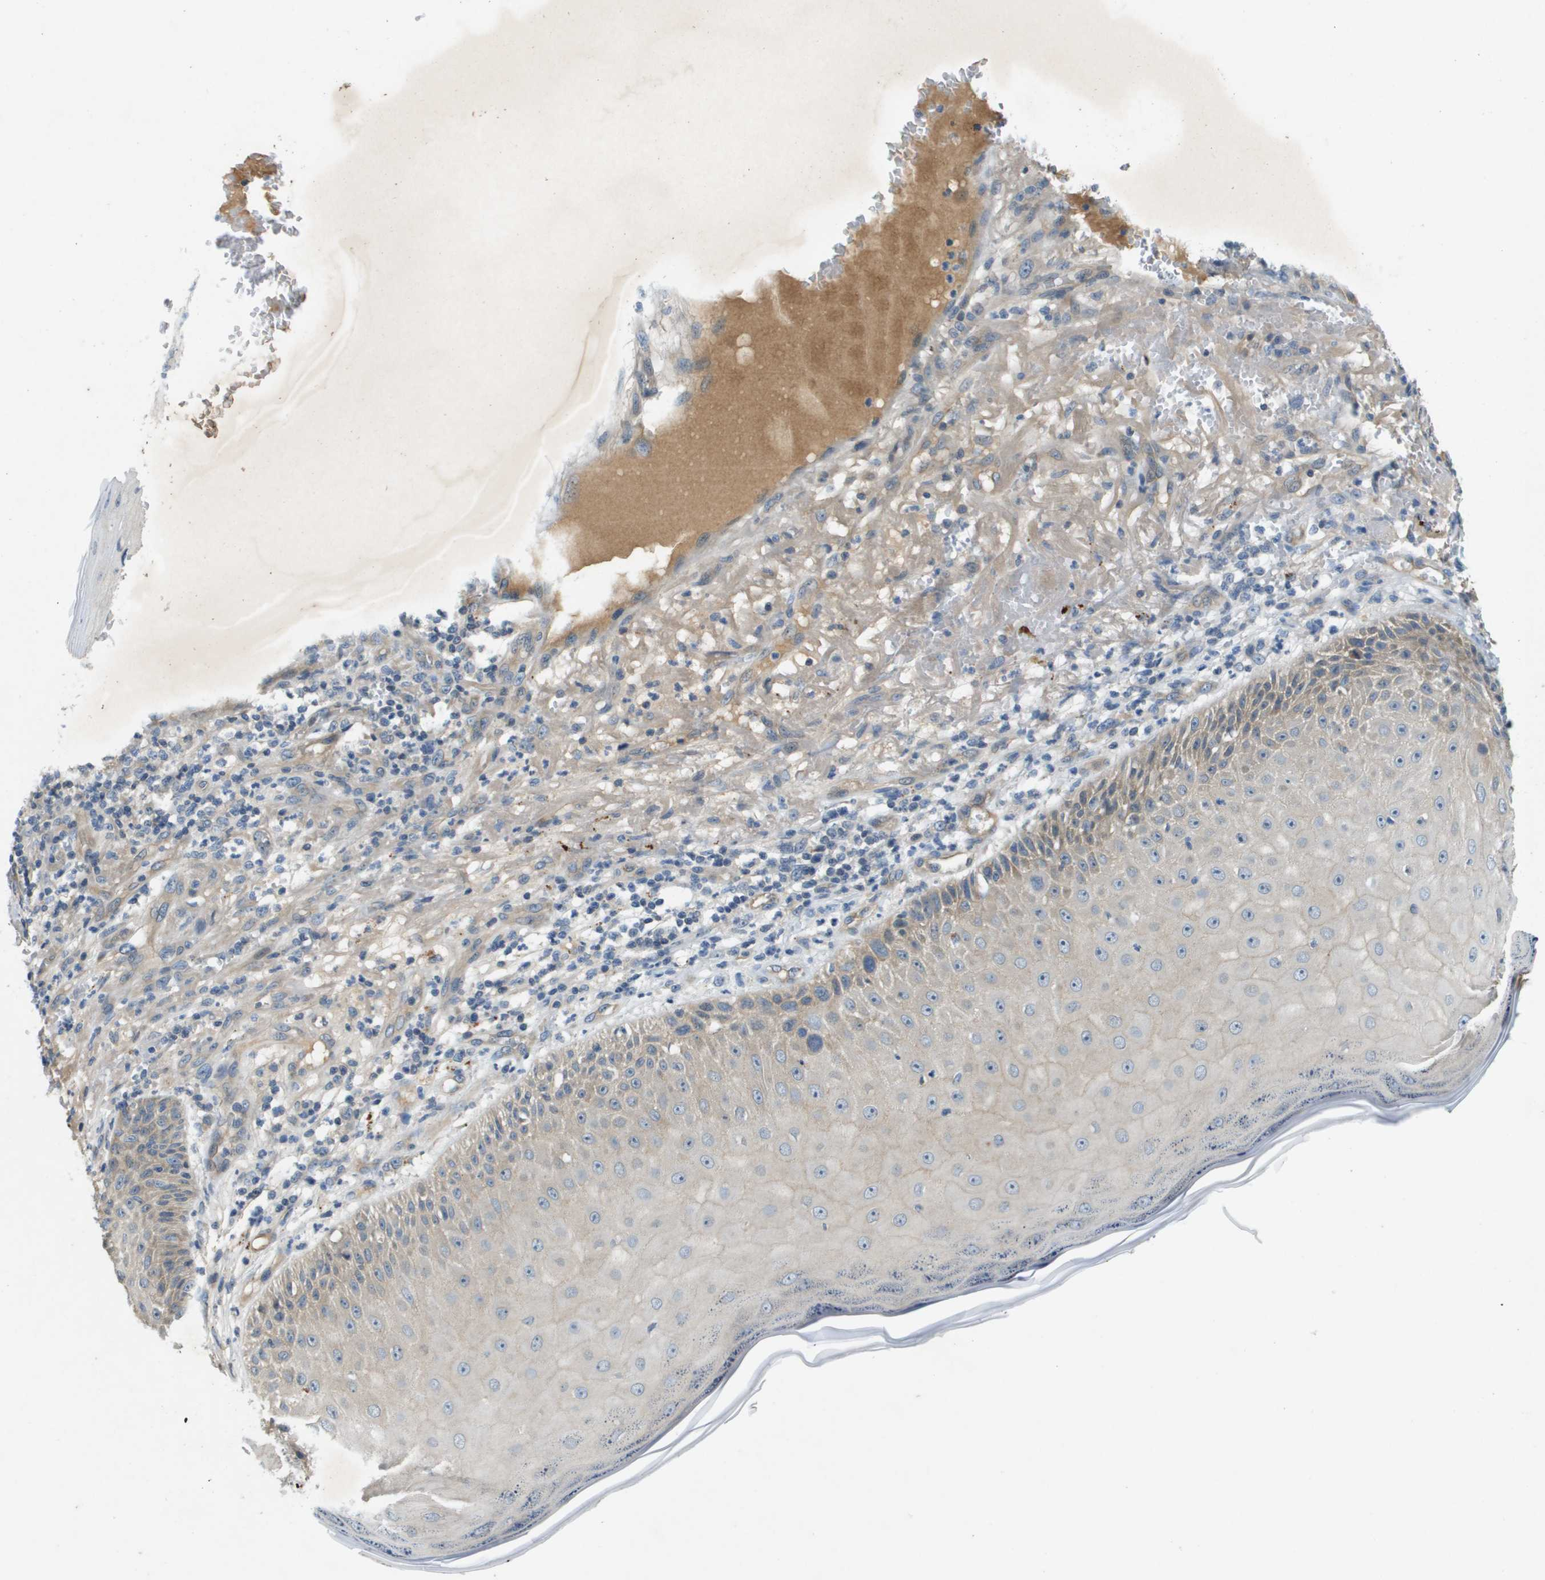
{"staining": {"intensity": "weak", "quantity": "25%-75%", "location": "cytoplasmic/membranous"}, "tissue": "skin cancer", "cell_type": "Tumor cells", "image_type": "cancer", "snomed": [{"axis": "morphology", "description": "Squamous cell carcinoma, NOS"}, {"axis": "topography", "description": "Skin"}], "caption": "Weak cytoplasmic/membranous staining is appreciated in approximately 25%-75% of tumor cells in skin cancer (squamous cell carcinoma). The staining was performed using DAB (3,3'-diaminobenzidine), with brown indicating positive protein expression. Nuclei are stained blue with hematoxylin.", "gene": "PGAP3", "patient": {"sex": "female", "age": 80}}